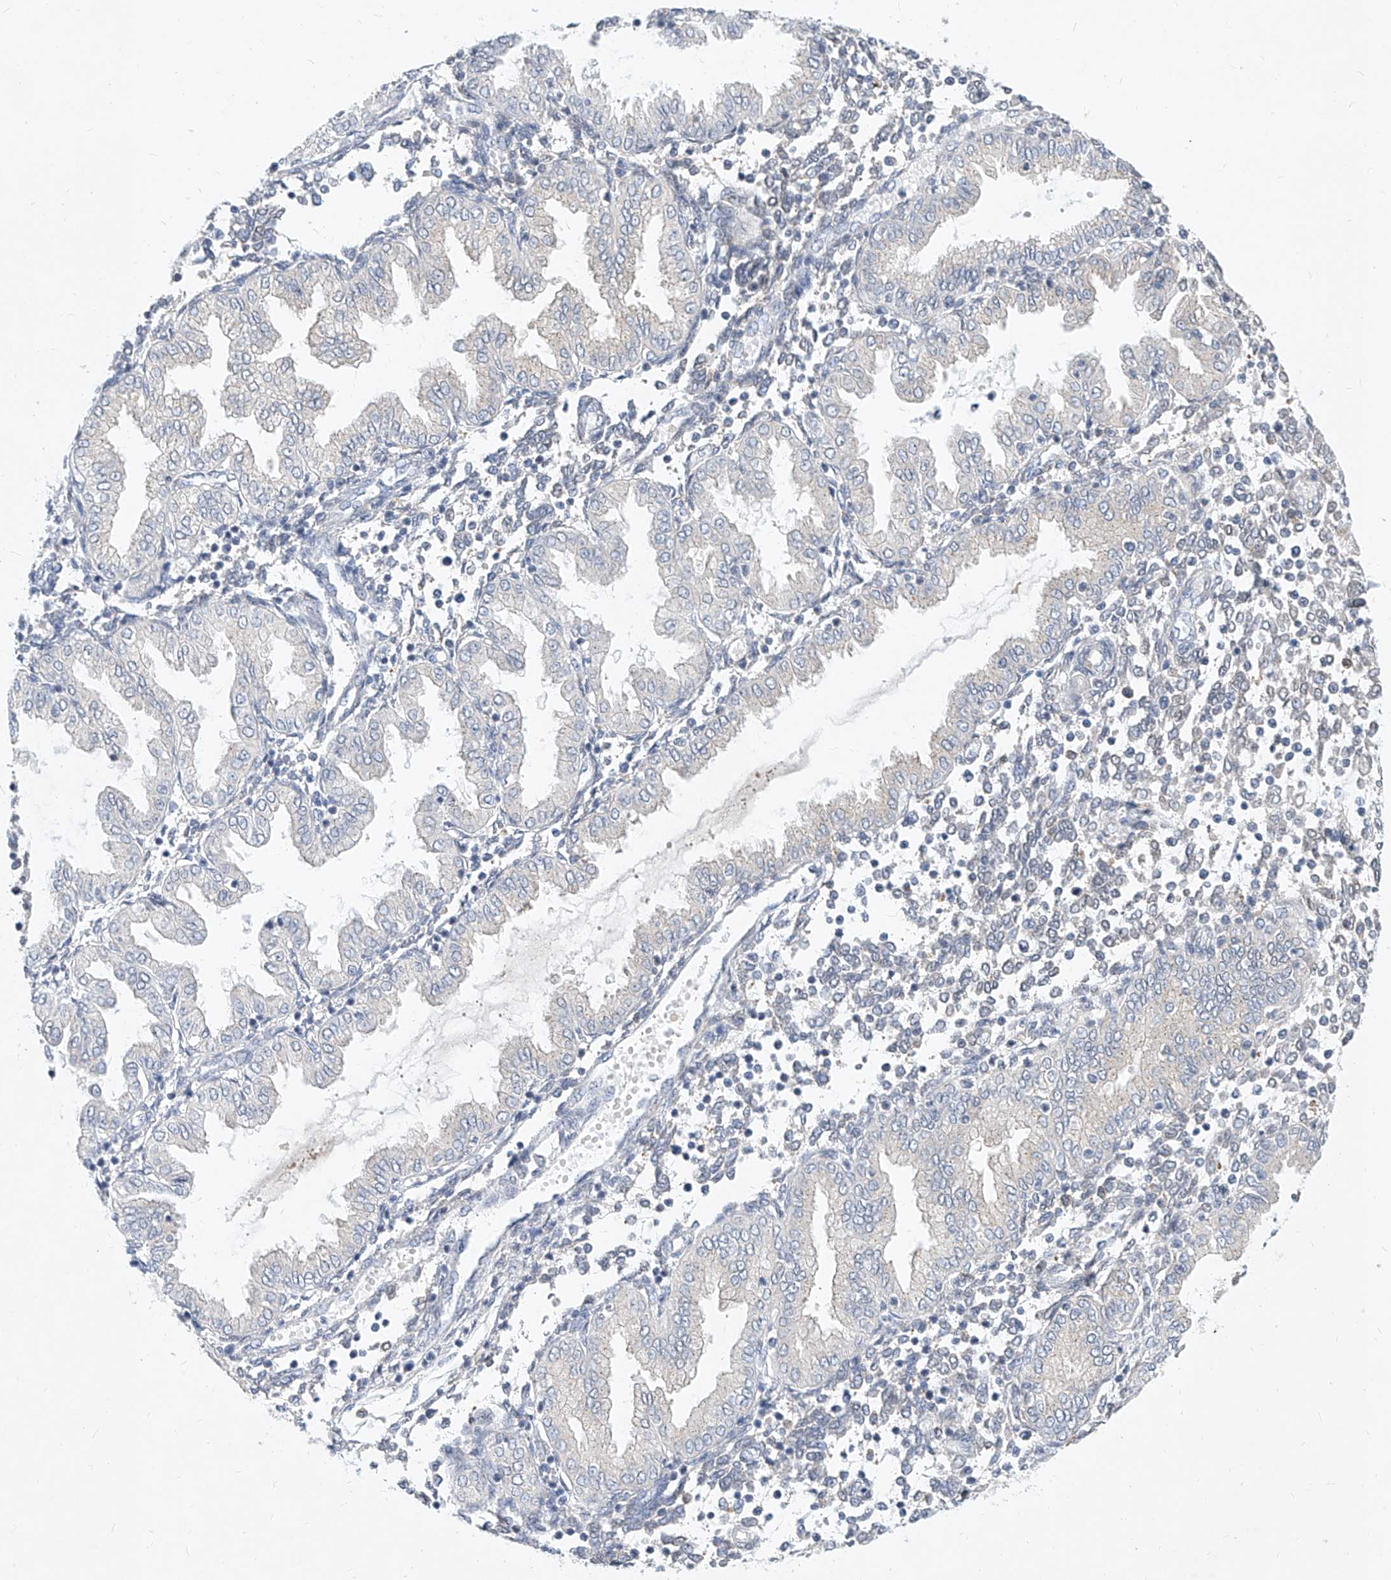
{"staining": {"intensity": "weak", "quantity": "<25%", "location": "cytoplasmic/membranous,nuclear"}, "tissue": "endometrium", "cell_type": "Cells in endometrial stroma", "image_type": "normal", "snomed": [{"axis": "morphology", "description": "Normal tissue, NOS"}, {"axis": "topography", "description": "Endometrium"}], "caption": "Benign endometrium was stained to show a protein in brown. There is no significant positivity in cells in endometrial stroma. (Brightfield microscopy of DAB (3,3'-diaminobenzidine) immunohistochemistry (IHC) at high magnification).", "gene": "MX2", "patient": {"sex": "female", "age": 53}}